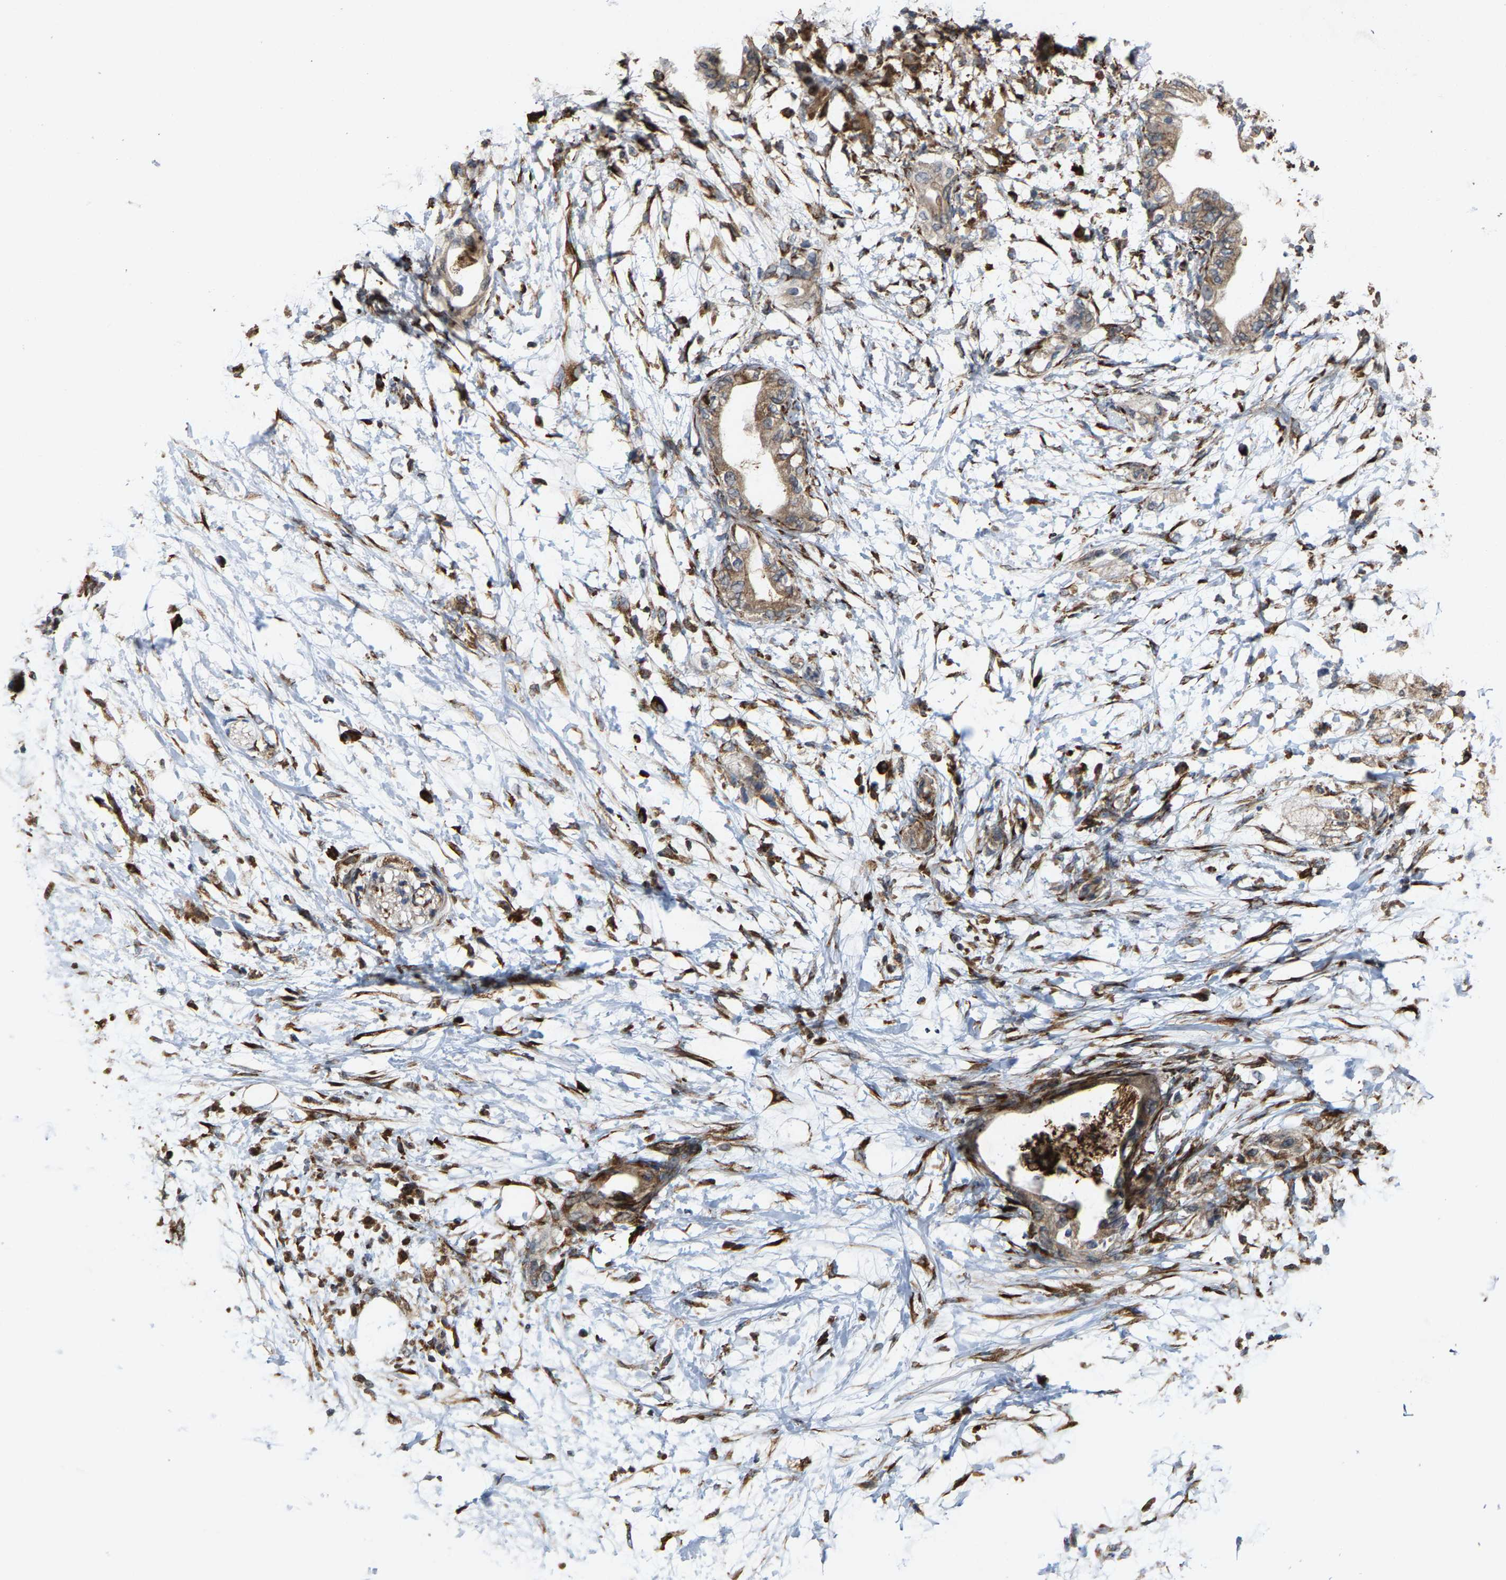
{"staining": {"intensity": "negative", "quantity": "none", "location": "none"}, "tissue": "adipose tissue", "cell_type": "Adipocytes", "image_type": "normal", "snomed": [{"axis": "morphology", "description": "Normal tissue, NOS"}, {"axis": "morphology", "description": "Adenocarcinoma, NOS"}, {"axis": "topography", "description": "Duodenum"}, {"axis": "topography", "description": "Peripheral nerve tissue"}], "caption": "Human adipose tissue stained for a protein using IHC reveals no staining in adipocytes.", "gene": "FGD3", "patient": {"sex": "female", "age": 60}}